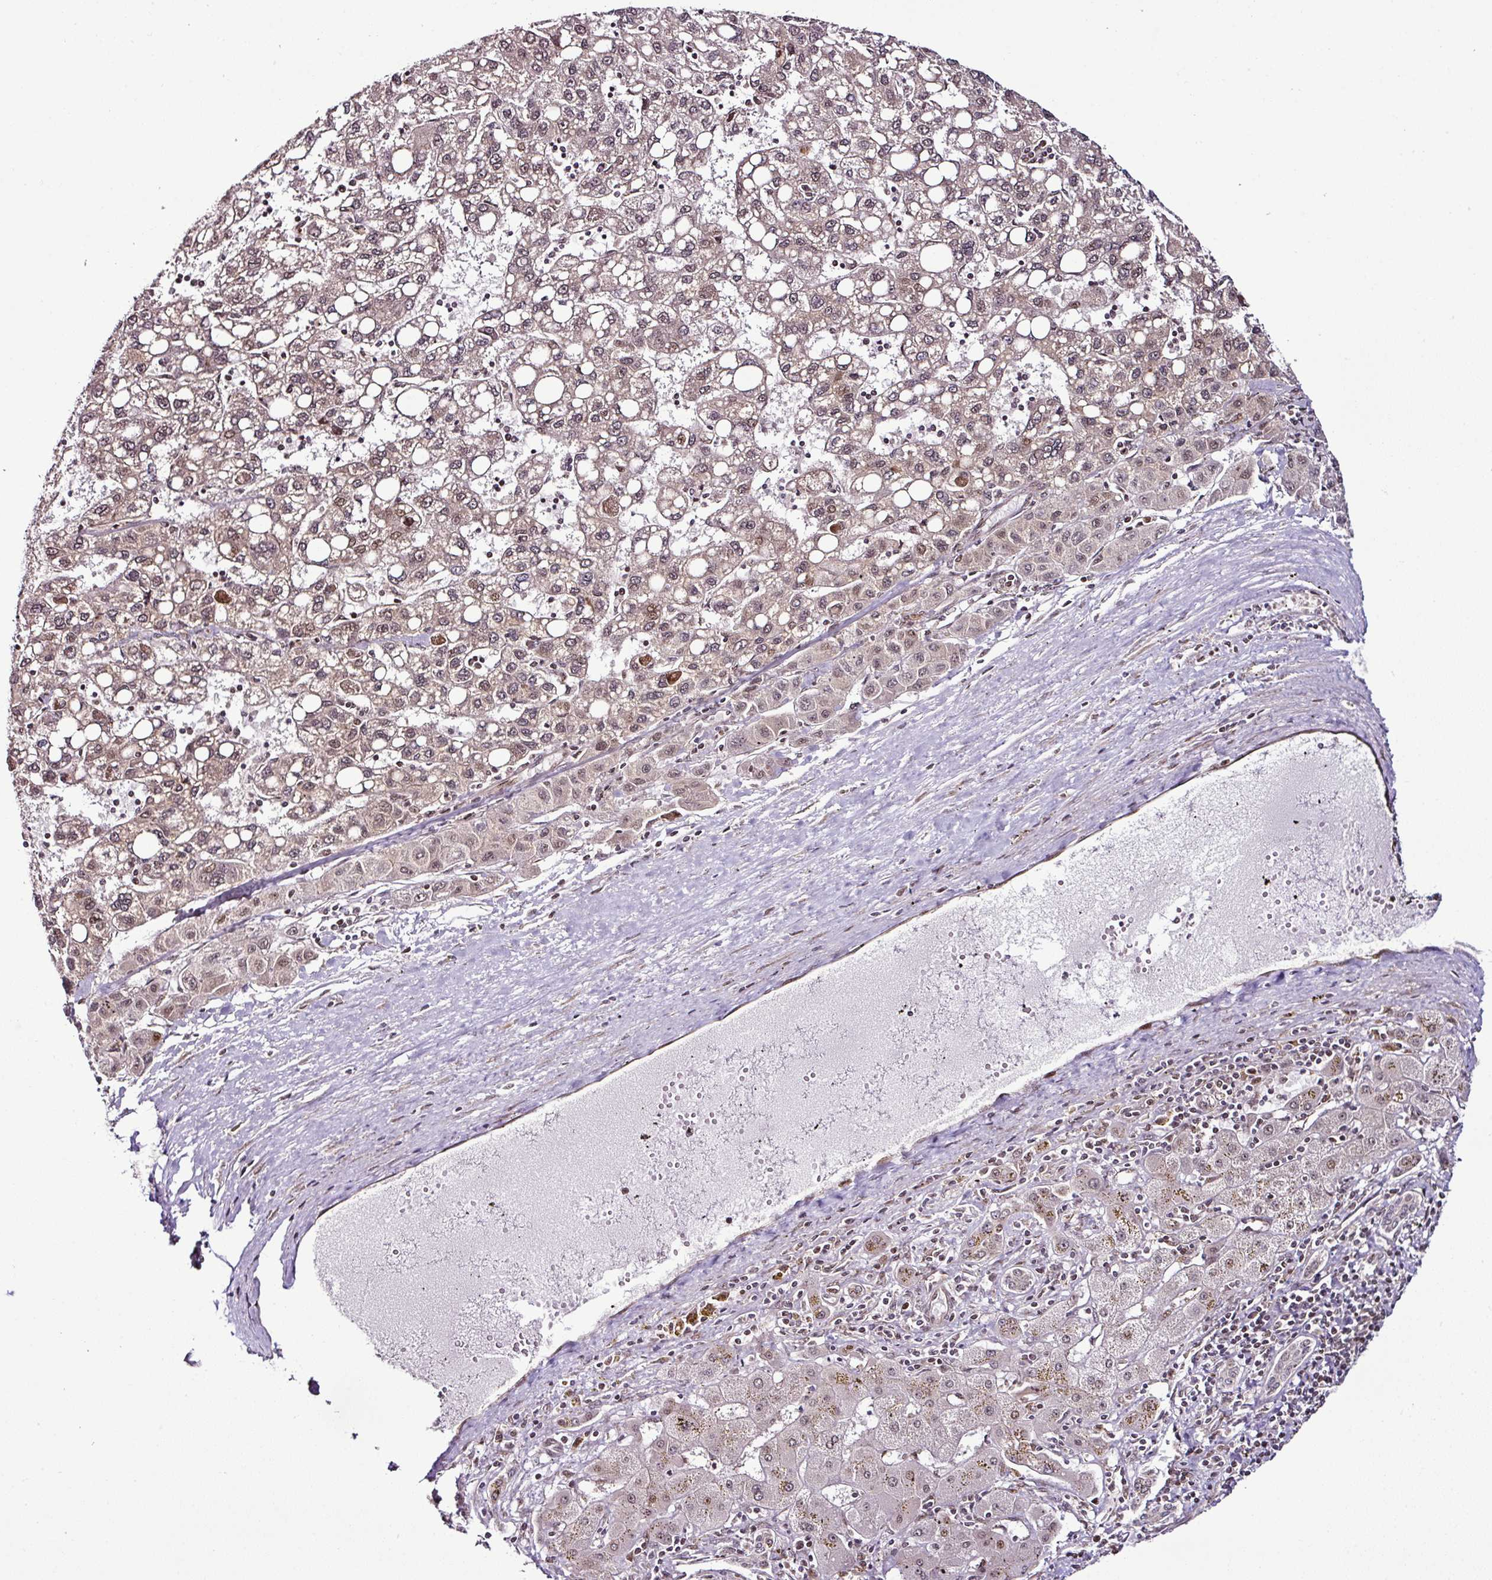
{"staining": {"intensity": "weak", "quantity": "<25%", "location": "nuclear"}, "tissue": "liver cancer", "cell_type": "Tumor cells", "image_type": "cancer", "snomed": [{"axis": "morphology", "description": "Carcinoma, Hepatocellular, NOS"}, {"axis": "topography", "description": "Liver"}], "caption": "Hepatocellular carcinoma (liver) stained for a protein using immunohistochemistry demonstrates no positivity tumor cells.", "gene": "COPRS", "patient": {"sex": "female", "age": 82}}